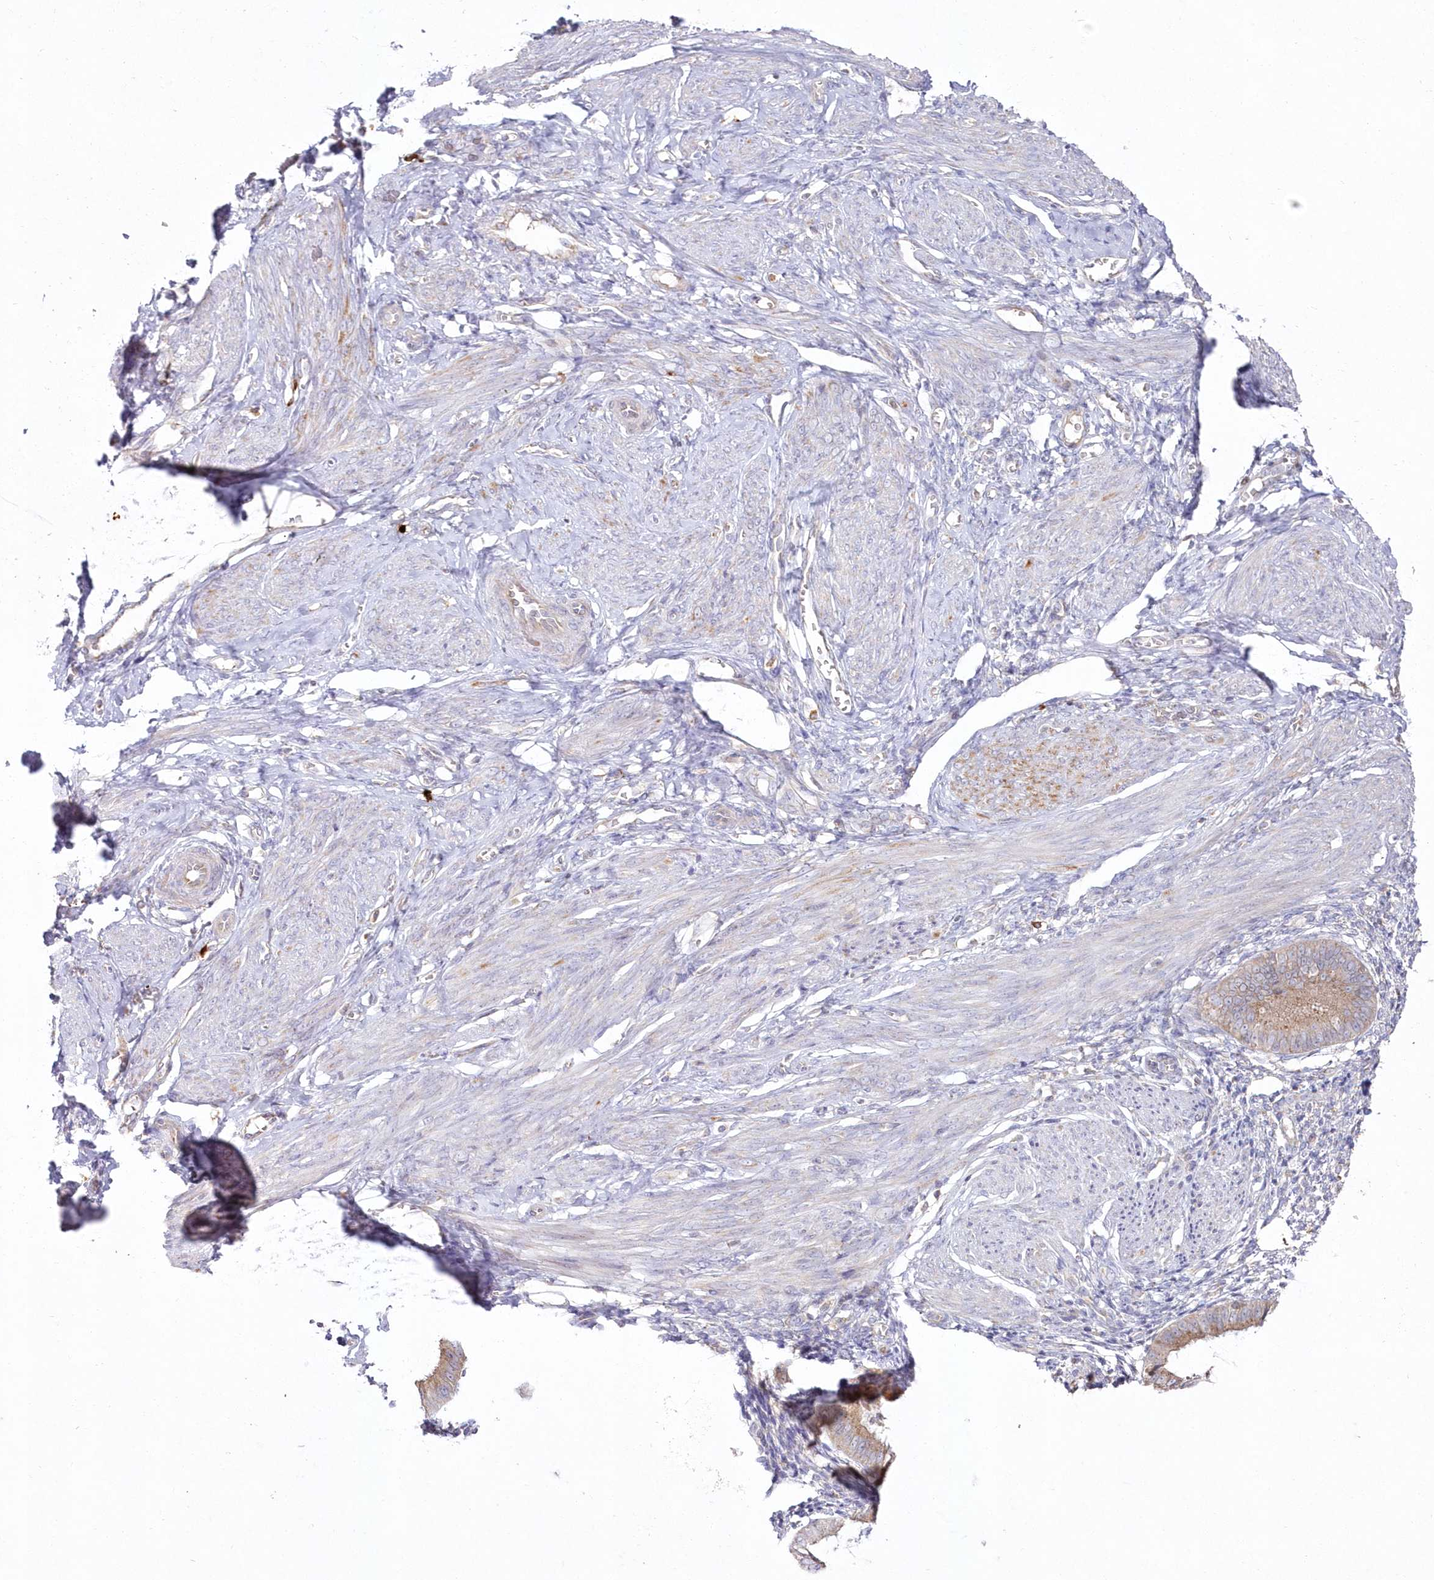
{"staining": {"intensity": "negative", "quantity": "none", "location": "none"}, "tissue": "endometrium", "cell_type": "Cells in endometrial stroma", "image_type": "normal", "snomed": [{"axis": "morphology", "description": "Normal tissue, NOS"}, {"axis": "topography", "description": "Uterus"}, {"axis": "topography", "description": "Endometrium"}], "caption": "The image exhibits no significant staining in cells in endometrial stroma of endometrium.", "gene": "ARSB", "patient": {"sex": "female", "age": 48}}